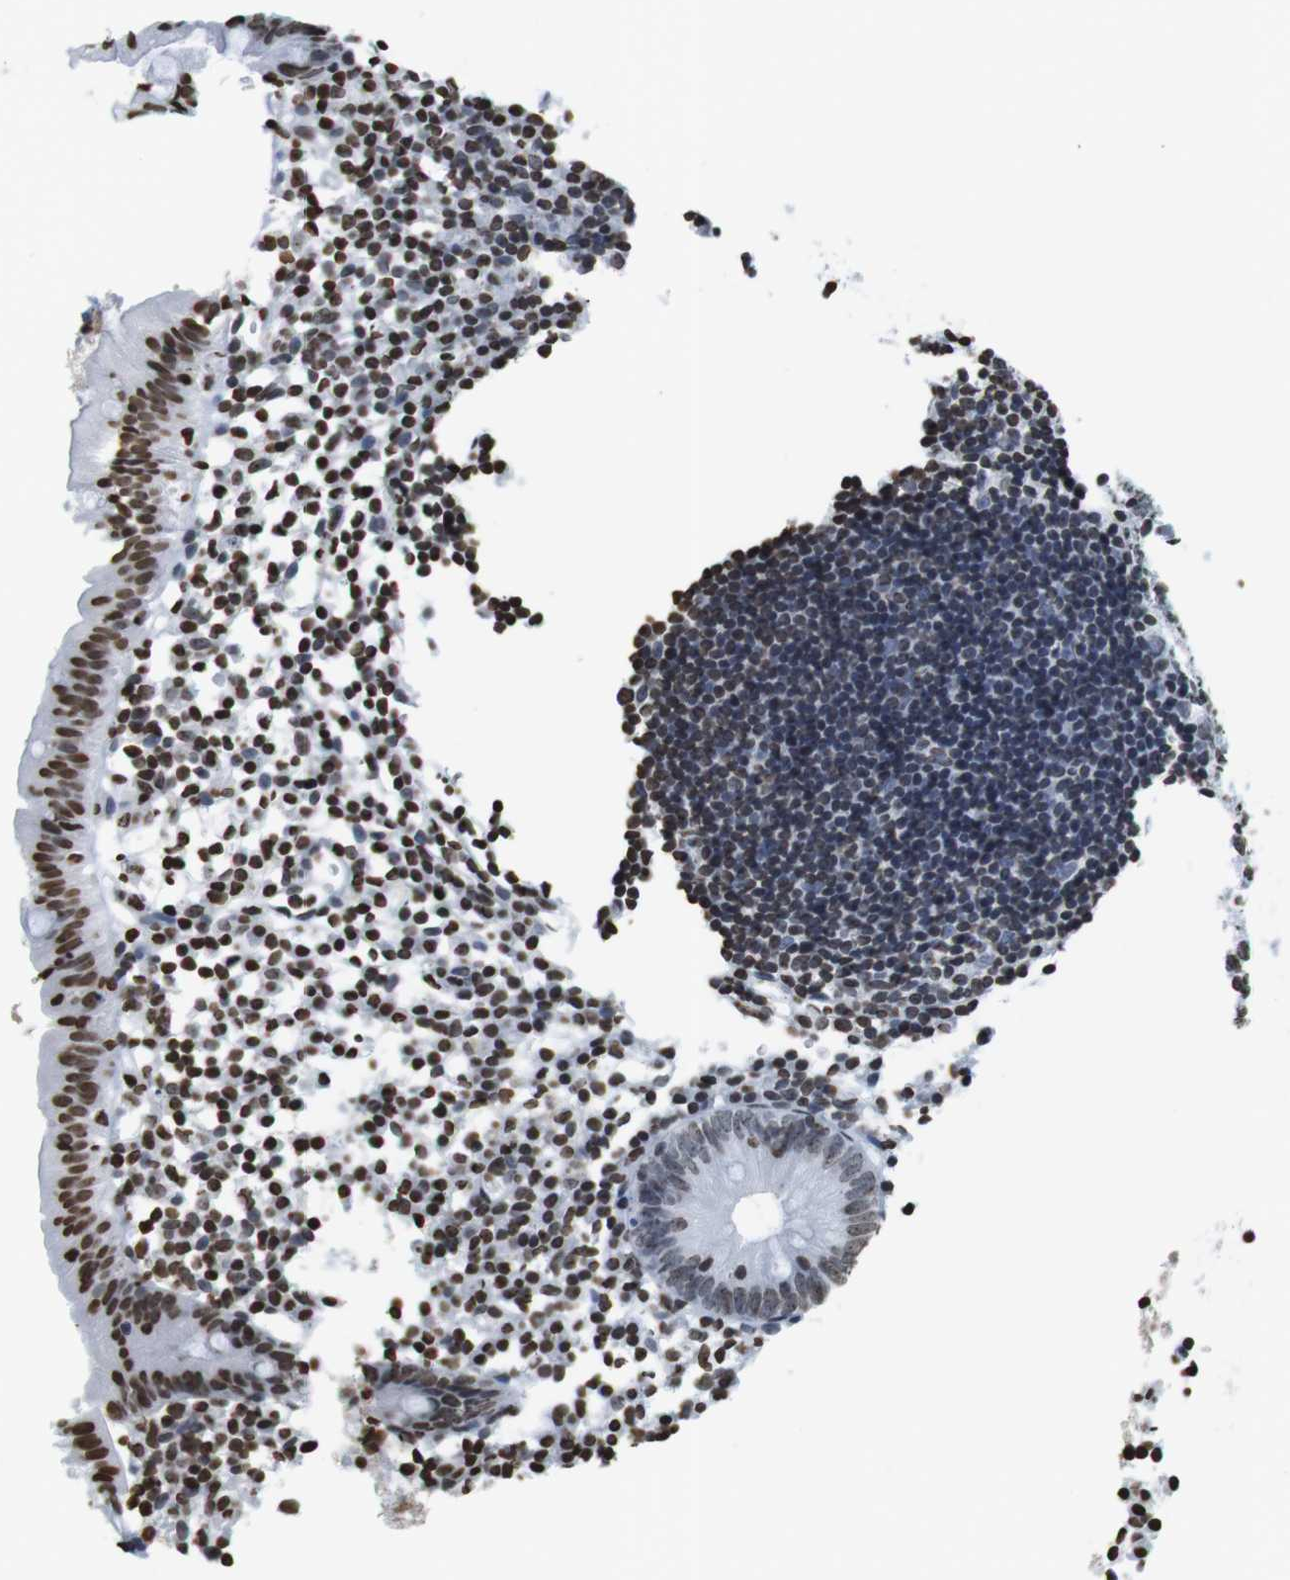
{"staining": {"intensity": "moderate", "quantity": ">75%", "location": "nuclear"}, "tissue": "appendix", "cell_type": "Glandular cells", "image_type": "normal", "snomed": [{"axis": "morphology", "description": "Normal tissue, NOS"}, {"axis": "topography", "description": "Appendix"}], "caption": "DAB (3,3'-diaminobenzidine) immunohistochemical staining of normal appendix shows moderate nuclear protein staining in approximately >75% of glandular cells.", "gene": "BSX", "patient": {"sex": "female", "age": 20}}